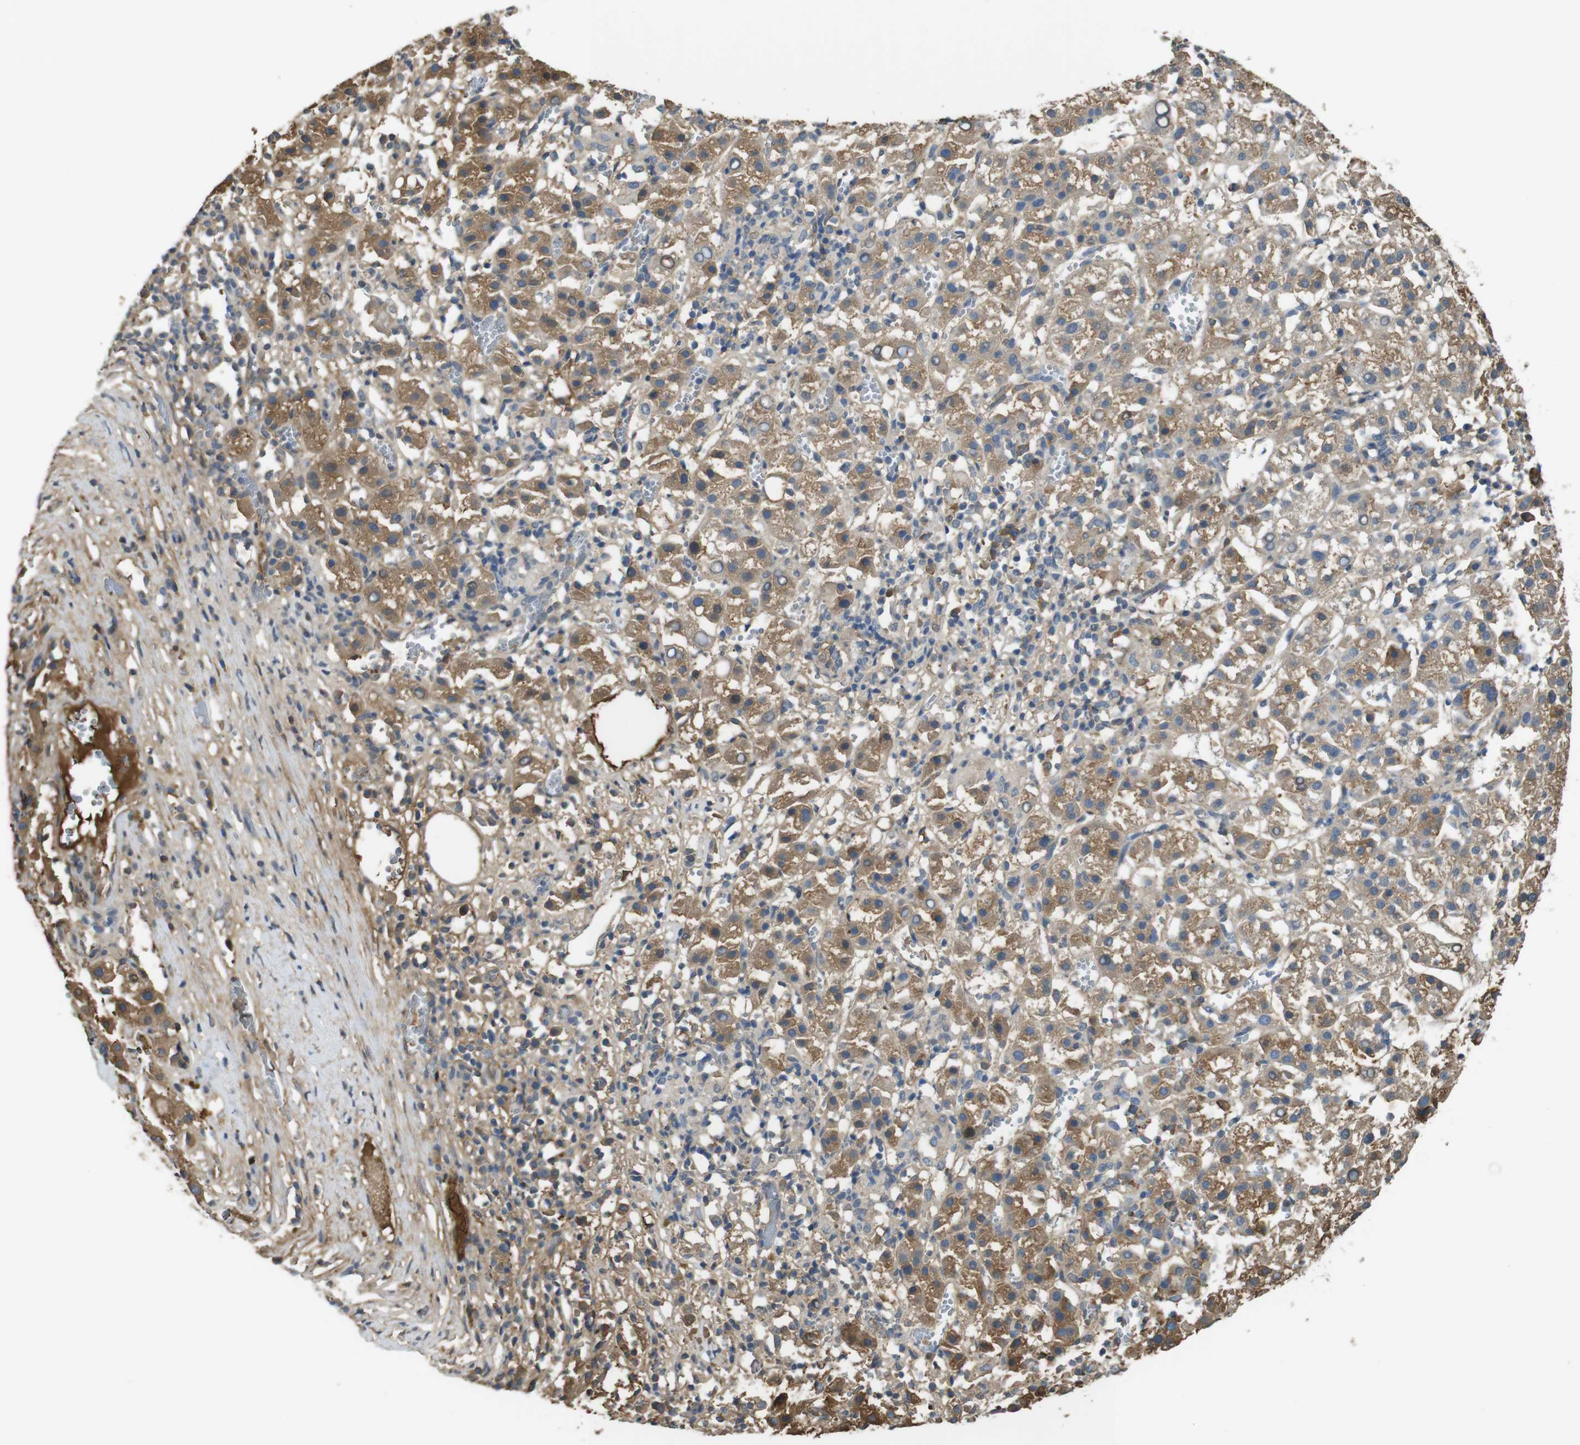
{"staining": {"intensity": "moderate", "quantity": ">75%", "location": "cytoplasmic/membranous"}, "tissue": "liver cancer", "cell_type": "Tumor cells", "image_type": "cancer", "snomed": [{"axis": "morphology", "description": "Carcinoma, Hepatocellular, NOS"}, {"axis": "topography", "description": "Liver"}], "caption": "Liver cancer stained for a protein (brown) shows moderate cytoplasmic/membranous positive staining in approximately >75% of tumor cells.", "gene": "LTBP4", "patient": {"sex": "female", "age": 58}}